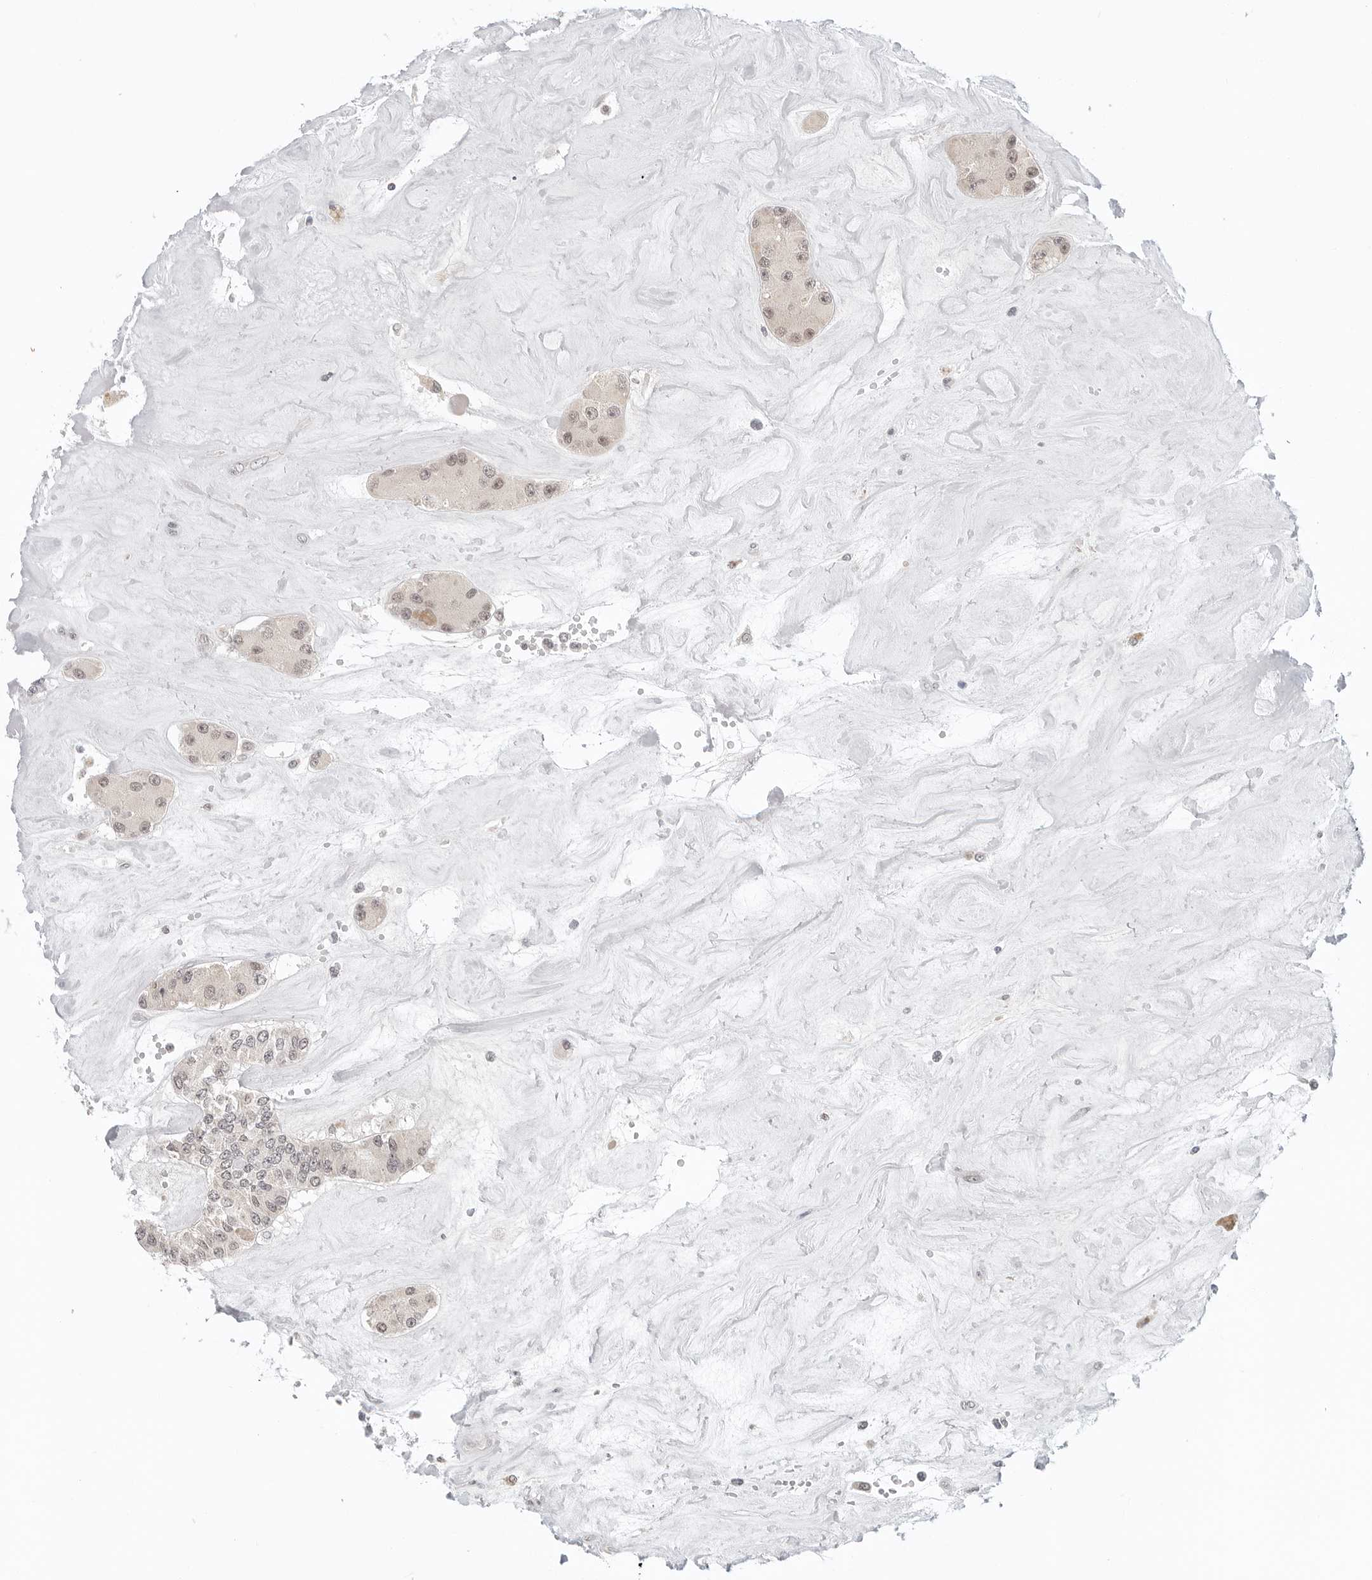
{"staining": {"intensity": "weak", "quantity": ">75%", "location": "nuclear"}, "tissue": "carcinoid", "cell_type": "Tumor cells", "image_type": "cancer", "snomed": [{"axis": "morphology", "description": "Carcinoid, malignant, NOS"}, {"axis": "topography", "description": "Pancreas"}], "caption": "Tumor cells show weak nuclear expression in approximately >75% of cells in carcinoid (malignant).", "gene": "TSEN2", "patient": {"sex": "male", "age": 41}}